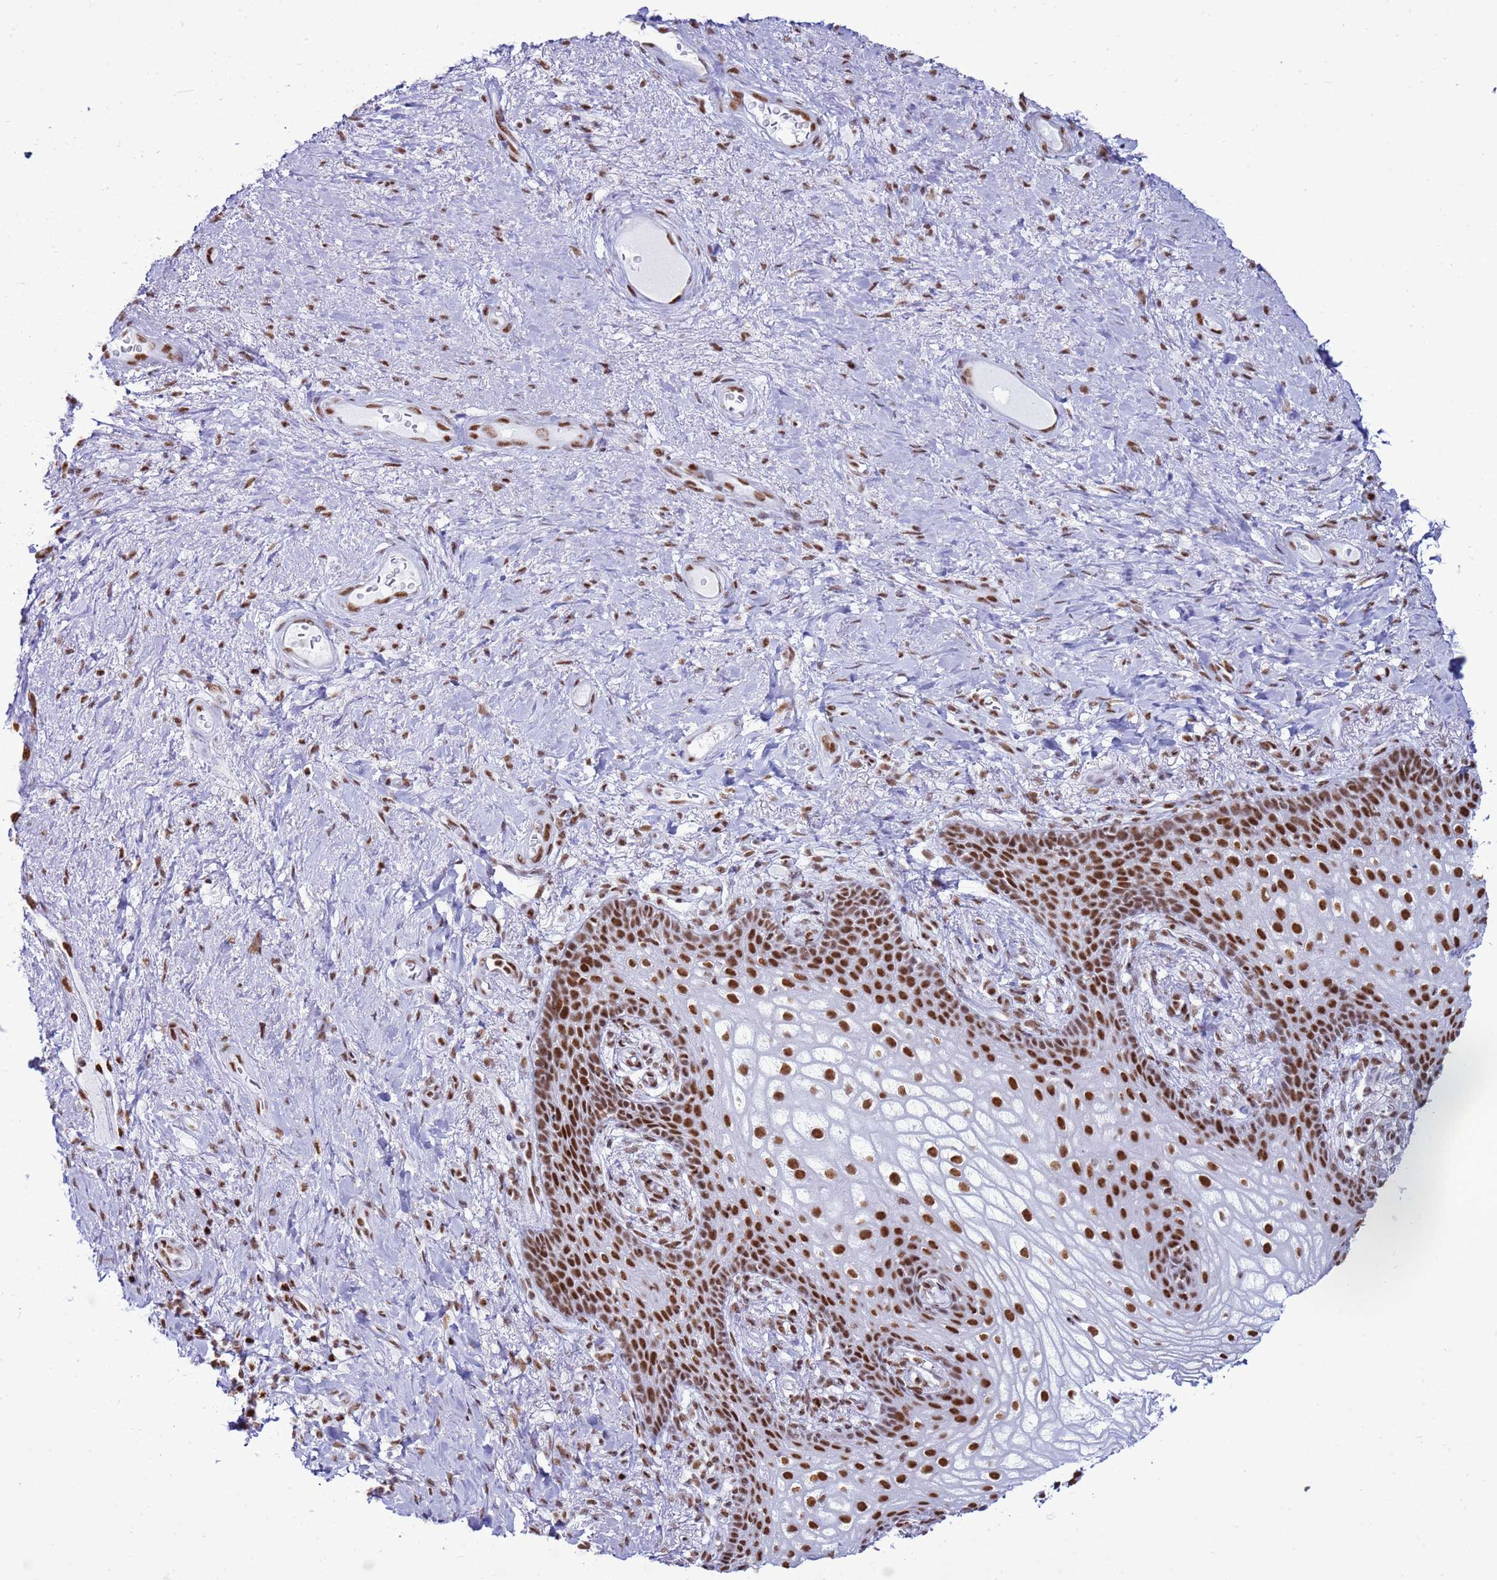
{"staining": {"intensity": "strong", "quantity": ">75%", "location": "nuclear"}, "tissue": "vagina", "cell_type": "Squamous epithelial cells", "image_type": "normal", "snomed": [{"axis": "morphology", "description": "Normal tissue, NOS"}, {"axis": "topography", "description": "Vagina"}], "caption": "Vagina stained with IHC shows strong nuclear positivity in approximately >75% of squamous epithelial cells. The staining is performed using DAB brown chromogen to label protein expression. The nuclei are counter-stained blue using hematoxylin.", "gene": "RALY", "patient": {"sex": "female", "age": 60}}